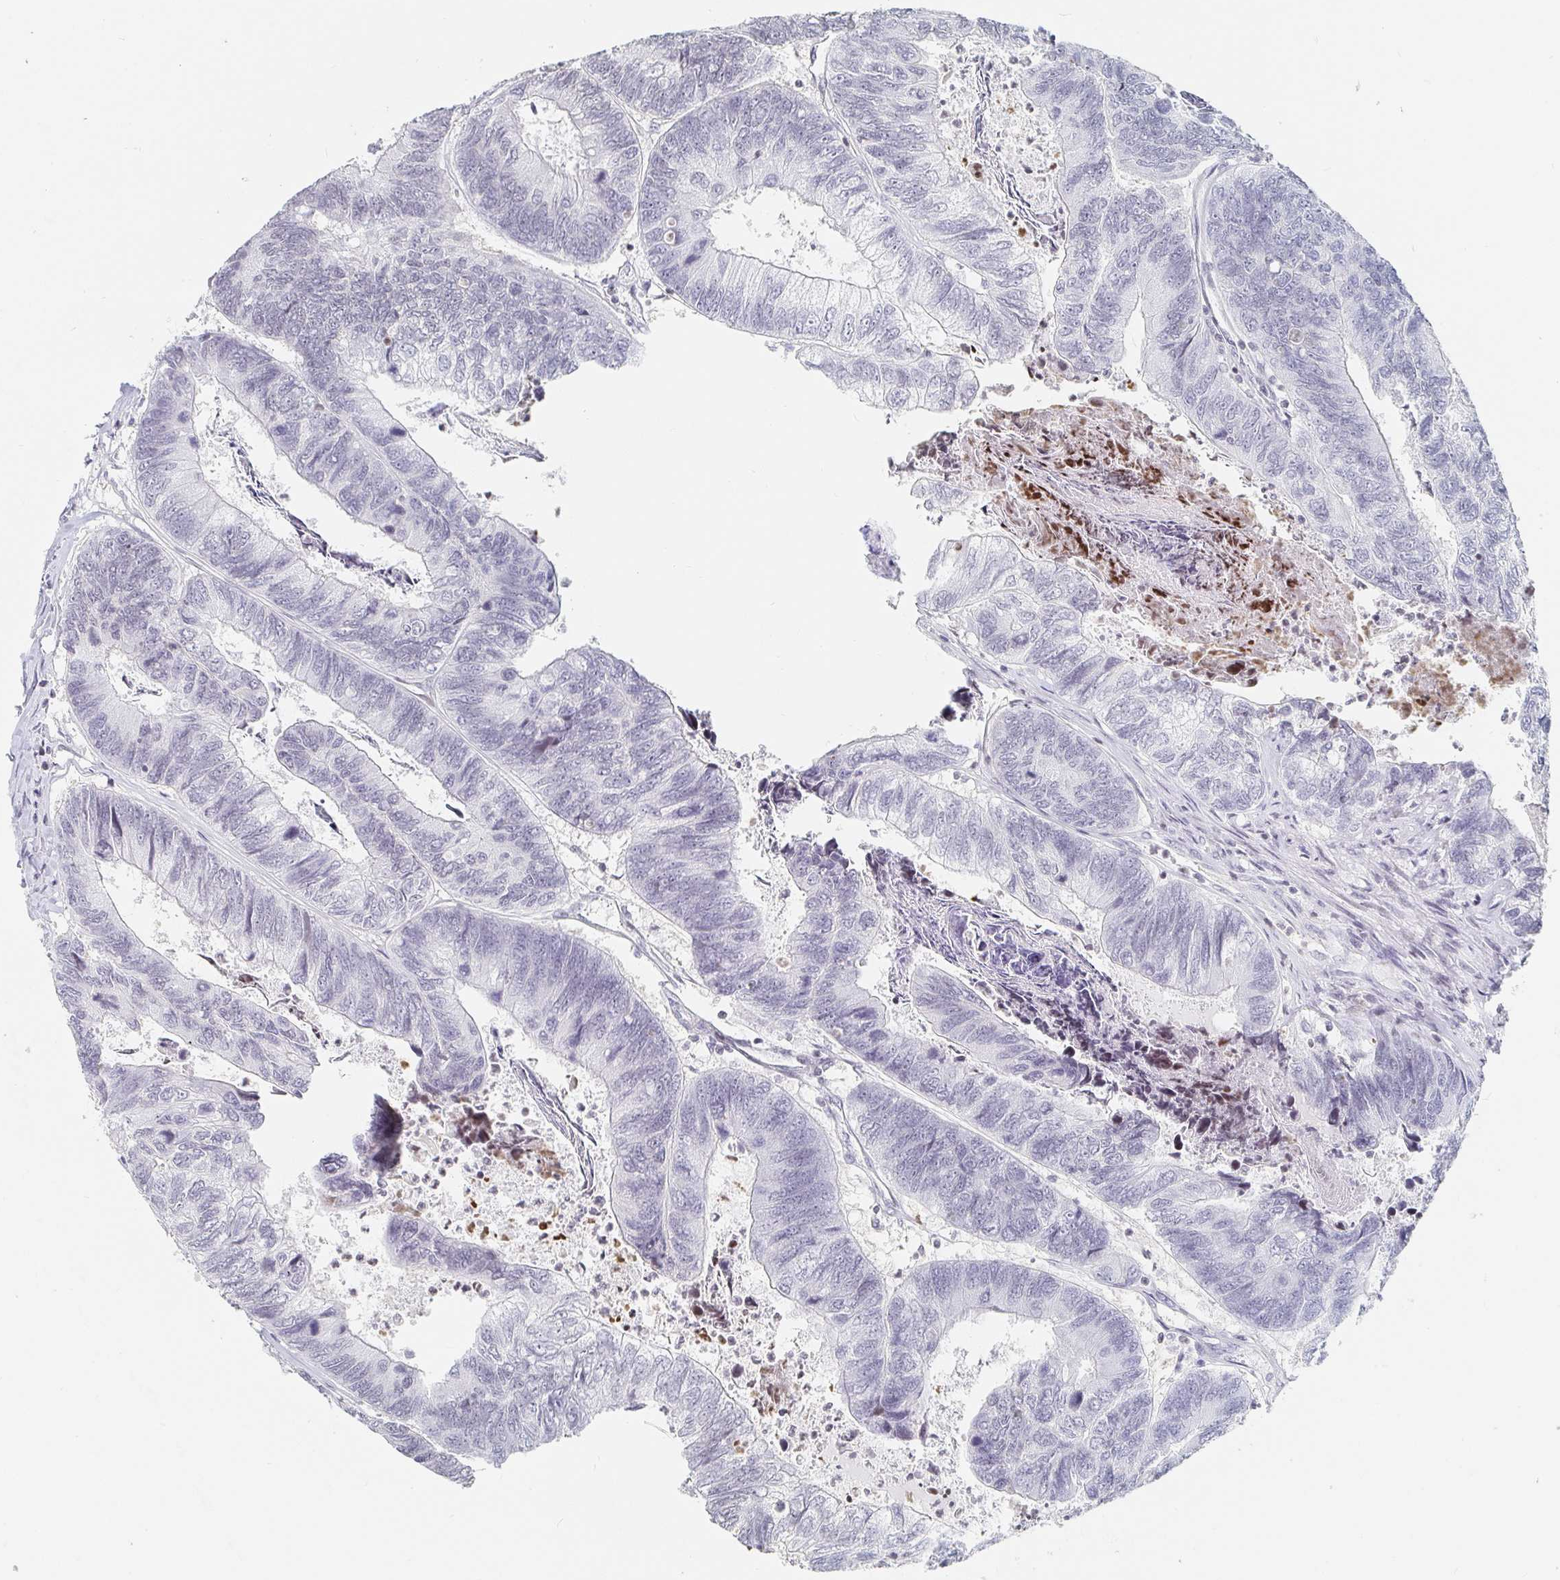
{"staining": {"intensity": "negative", "quantity": "none", "location": "none"}, "tissue": "colorectal cancer", "cell_type": "Tumor cells", "image_type": "cancer", "snomed": [{"axis": "morphology", "description": "Adenocarcinoma, NOS"}, {"axis": "topography", "description": "Colon"}], "caption": "Adenocarcinoma (colorectal) was stained to show a protein in brown. There is no significant staining in tumor cells.", "gene": "NME9", "patient": {"sex": "female", "age": 67}}